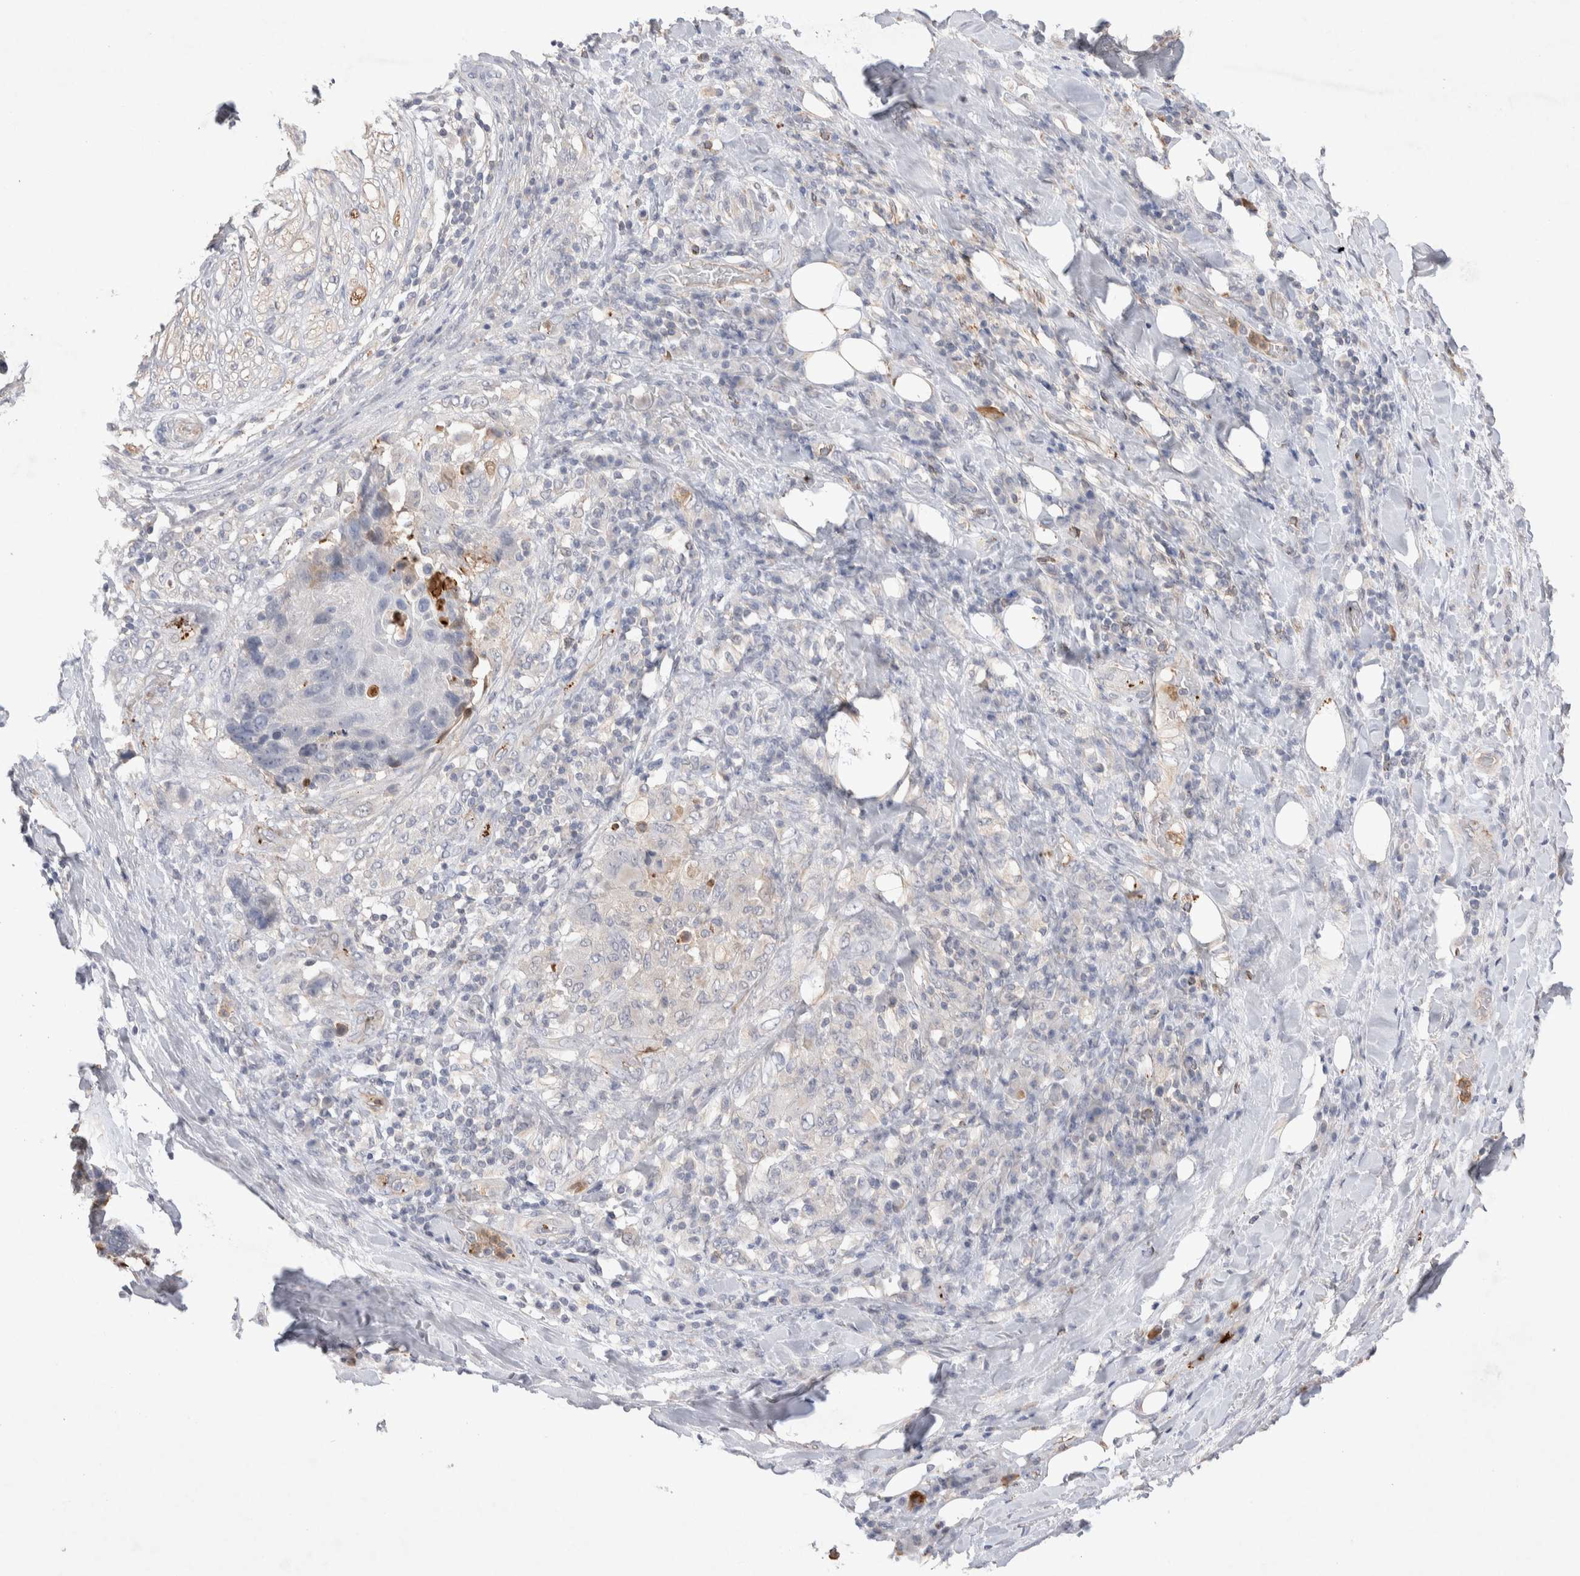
{"staining": {"intensity": "negative", "quantity": "none", "location": "none"}, "tissue": "lung cancer", "cell_type": "Tumor cells", "image_type": "cancer", "snomed": [{"axis": "morphology", "description": "Squamous cell carcinoma, NOS"}, {"axis": "topography", "description": "Lung"}], "caption": "Squamous cell carcinoma (lung) stained for a protein using immunohistochemistry (IHC) demonstrates no positivity tumor cells.", "gene": "FFAR2", "patient": {"sex": "male", "age": 66}}